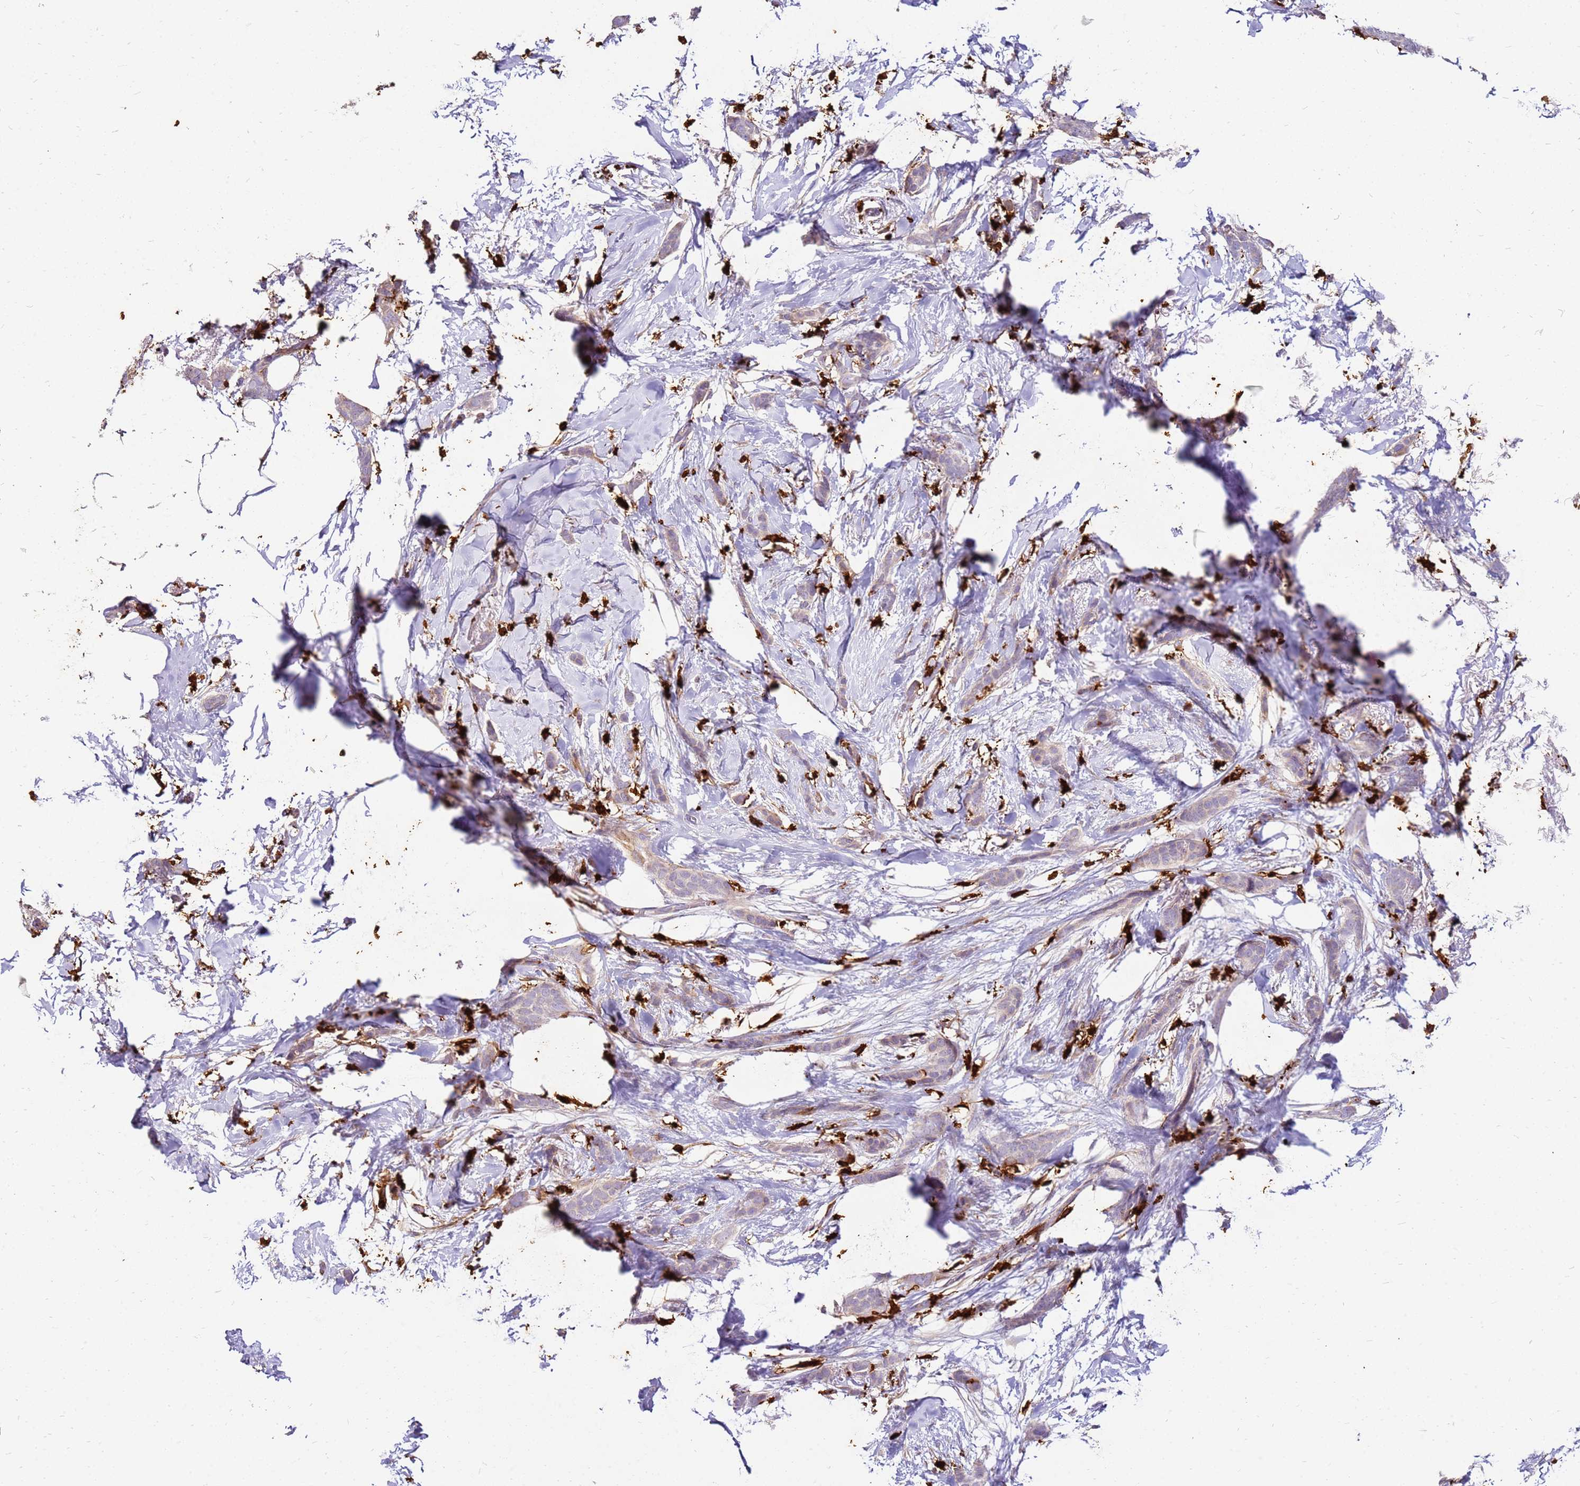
{"staining": {"intensity": "weak", "quantity": "<25%", "location": "cytoplasmic/membranous"}, "tissue": "breast cancer", "cell_type": "Tumor cells", "image_type": "cancer", "snomed": [{"axis": "morphology", "description": "Duct carcinoma"}, {"axis": "topography", "description": "Breast"}], "caption": "IHC of breast infiltrating ductal carcinoma reveals no staining in tumor cells. (DAB (3,3'-diaminobenzidine) IHC with hematoxylin counter stain).", "gene": "CORO1A", "patient": {"sex": "female", "age": 72}}